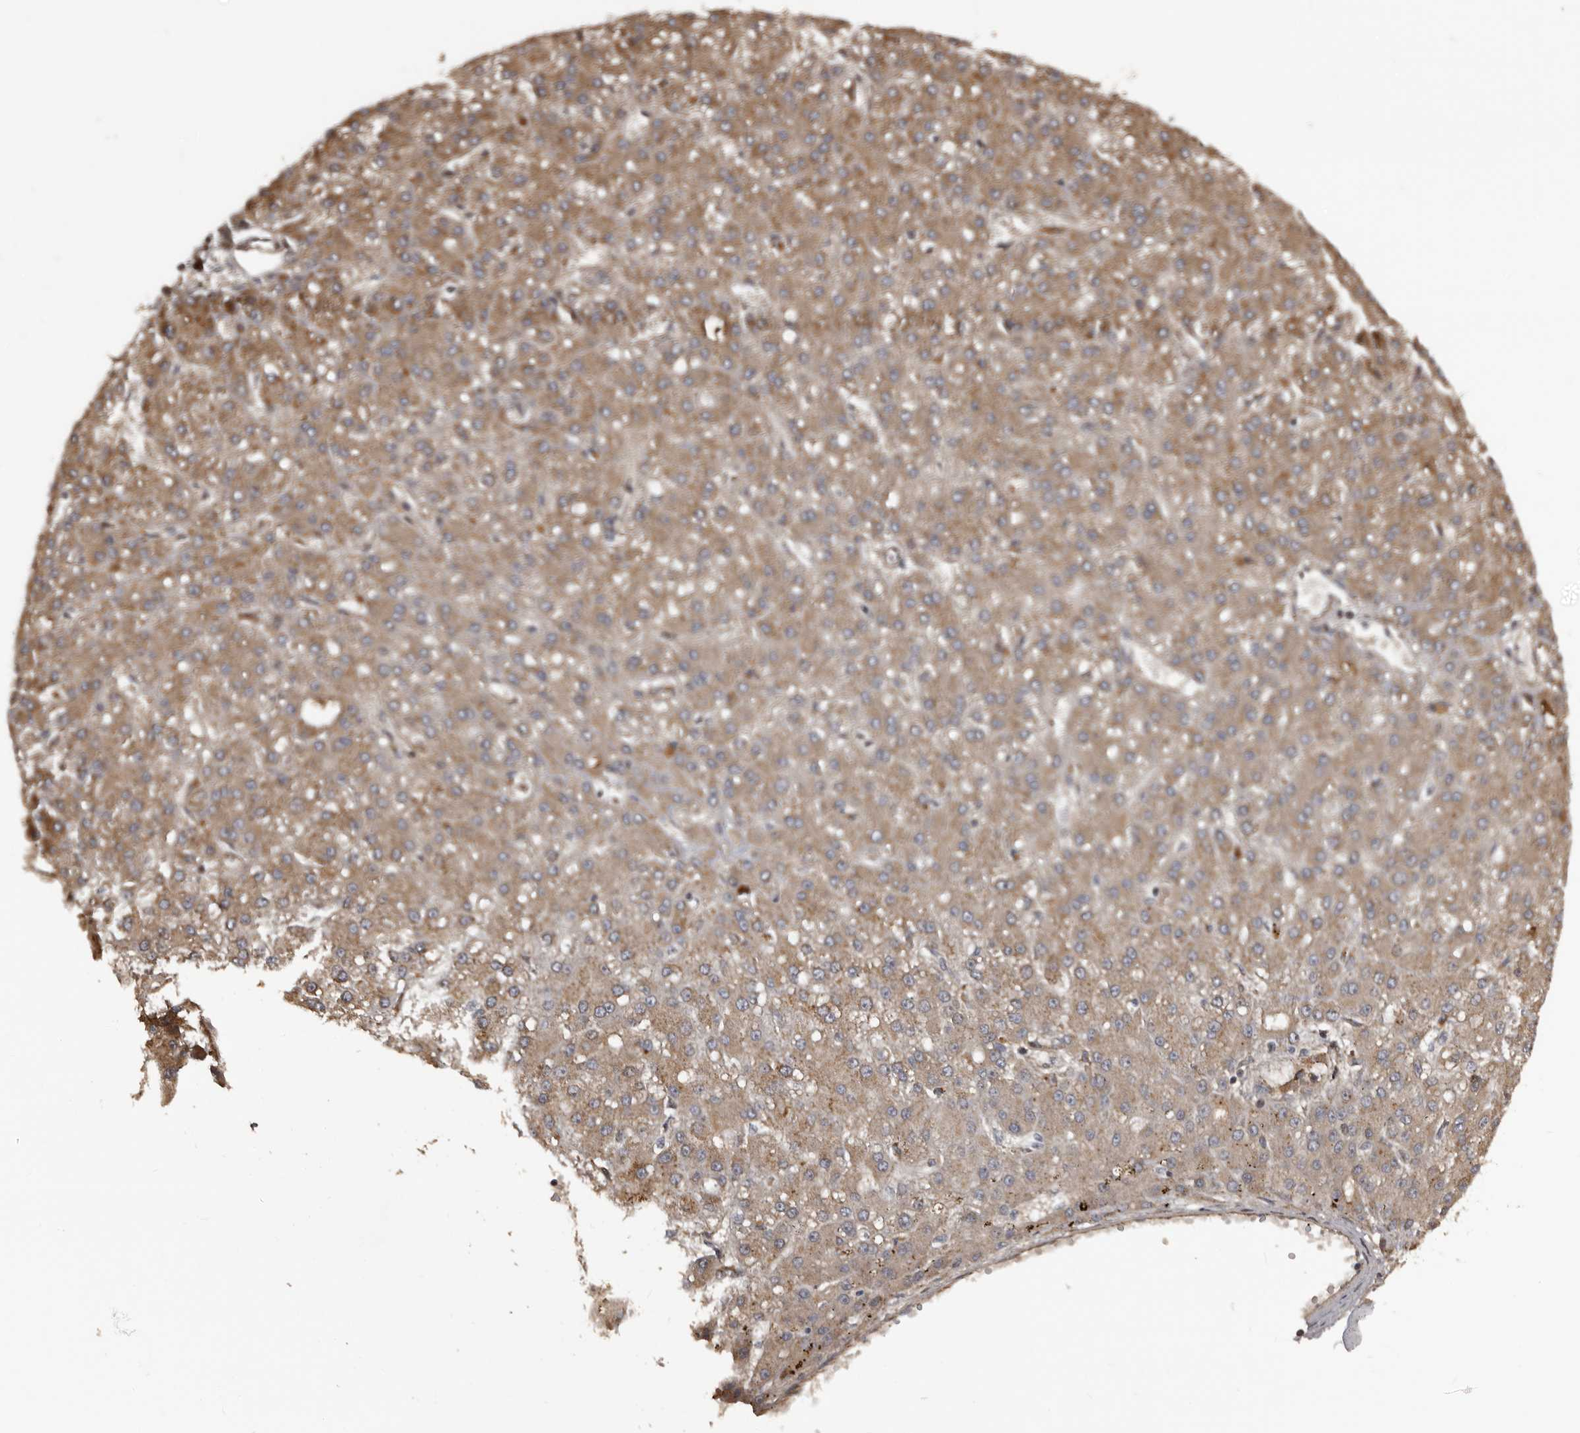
{"staining": {"intensity": "weak", "quantity": ">75%", "location": "cytoplasmic/membranous"}, "tissue": "liver cancer", "cell_type": "Tumor cells", "image_type": "cancer", "snomed": [{"axis": "morphology", "description": "Carcinoma, Hepatocellular, NOS"}, {"axis": "topography", "description": "Liver"}], "caption": "Brown immunohistochemical staining in human hepatocellular carcinoma (liver) shows weak cytoplasmic/membranous positivity in about >75% of tumor cells.", "gene": "SERTAD4", "patient": {"sex": "male", "age": 67}}